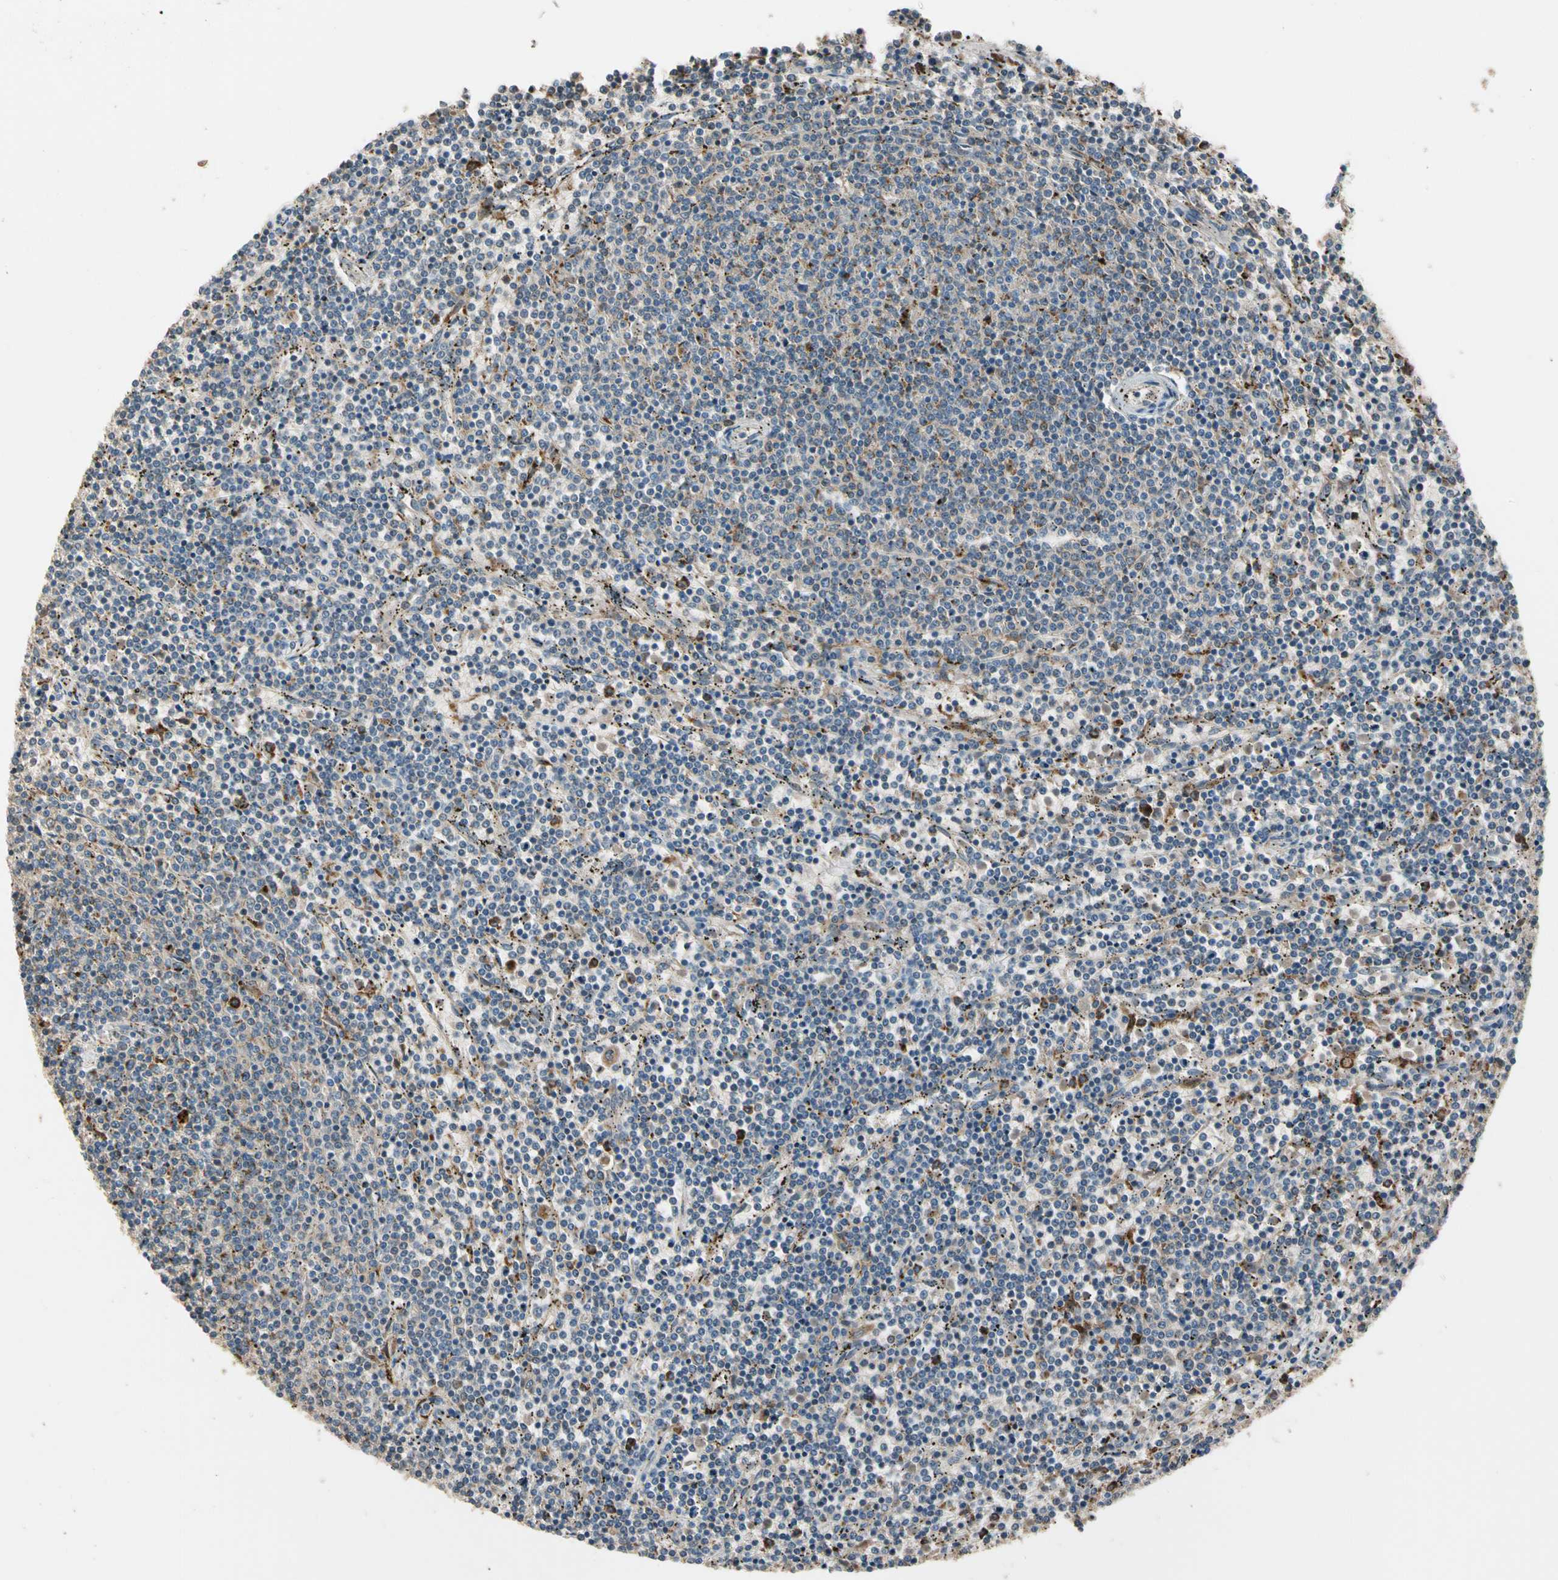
{"staining": {"intensity": "strong", "quantity": "<25%", "location": "cytoplasmic/membranous"}, "tissue": "lymphoma", "cell_type": "Tumor cells", "image_type": "cancer", "snomed": [{"axis": "morphology", "description": "Malignant lymphoma, non-Hodgkin's type, Low grade"}, {"axis": "topography", "description": "Spleen"}], "caption": "The micrograph reveals staining of lymphoma, revealing strong cytoplasmic/membranous protein expression (brown color) within tumor cells. (brown staining indicates protein expression, while blue staining denotes nuclei).", "gene": "GM2A", "patient": {"sex": "female", "age": 50}}